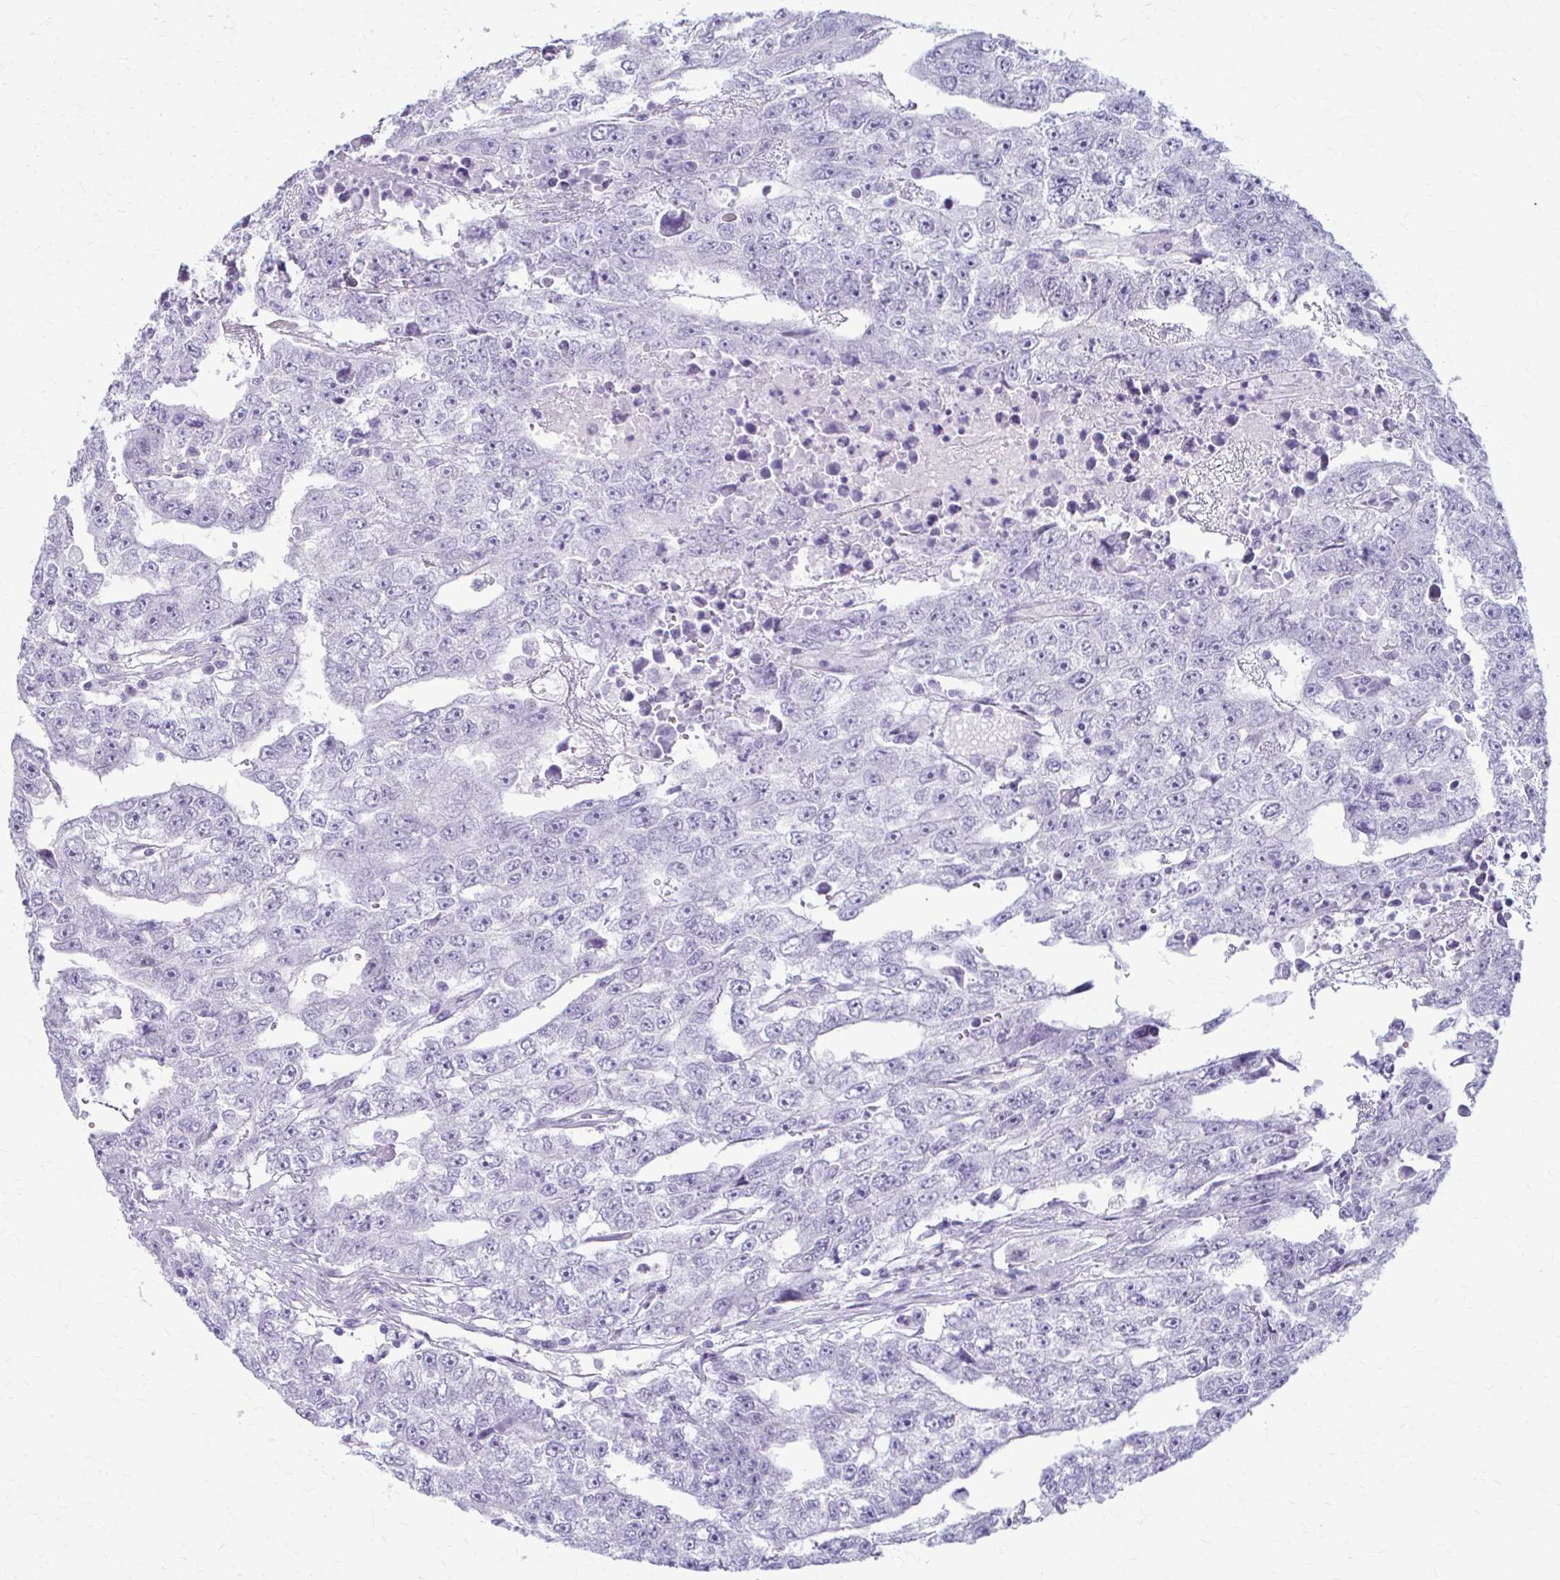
{"staining": {"intensity": "negative", "quantity": "none", "location": "none"}, "tissue": "testis cancer", "cell_type": "Tumor cells", "image_type": "cancer", "snomed": [{"axis": "morphology", "description": "Carcinoma, Embryonal, NOS"}, {"axis": "topography", "description": "Testis"}], "caption": "Tumor cells are negative for brown protein staining in embryonal carcinoma (testis).", "gene": "PRKRA", "patient": {"sex": "male", "age": 20}}